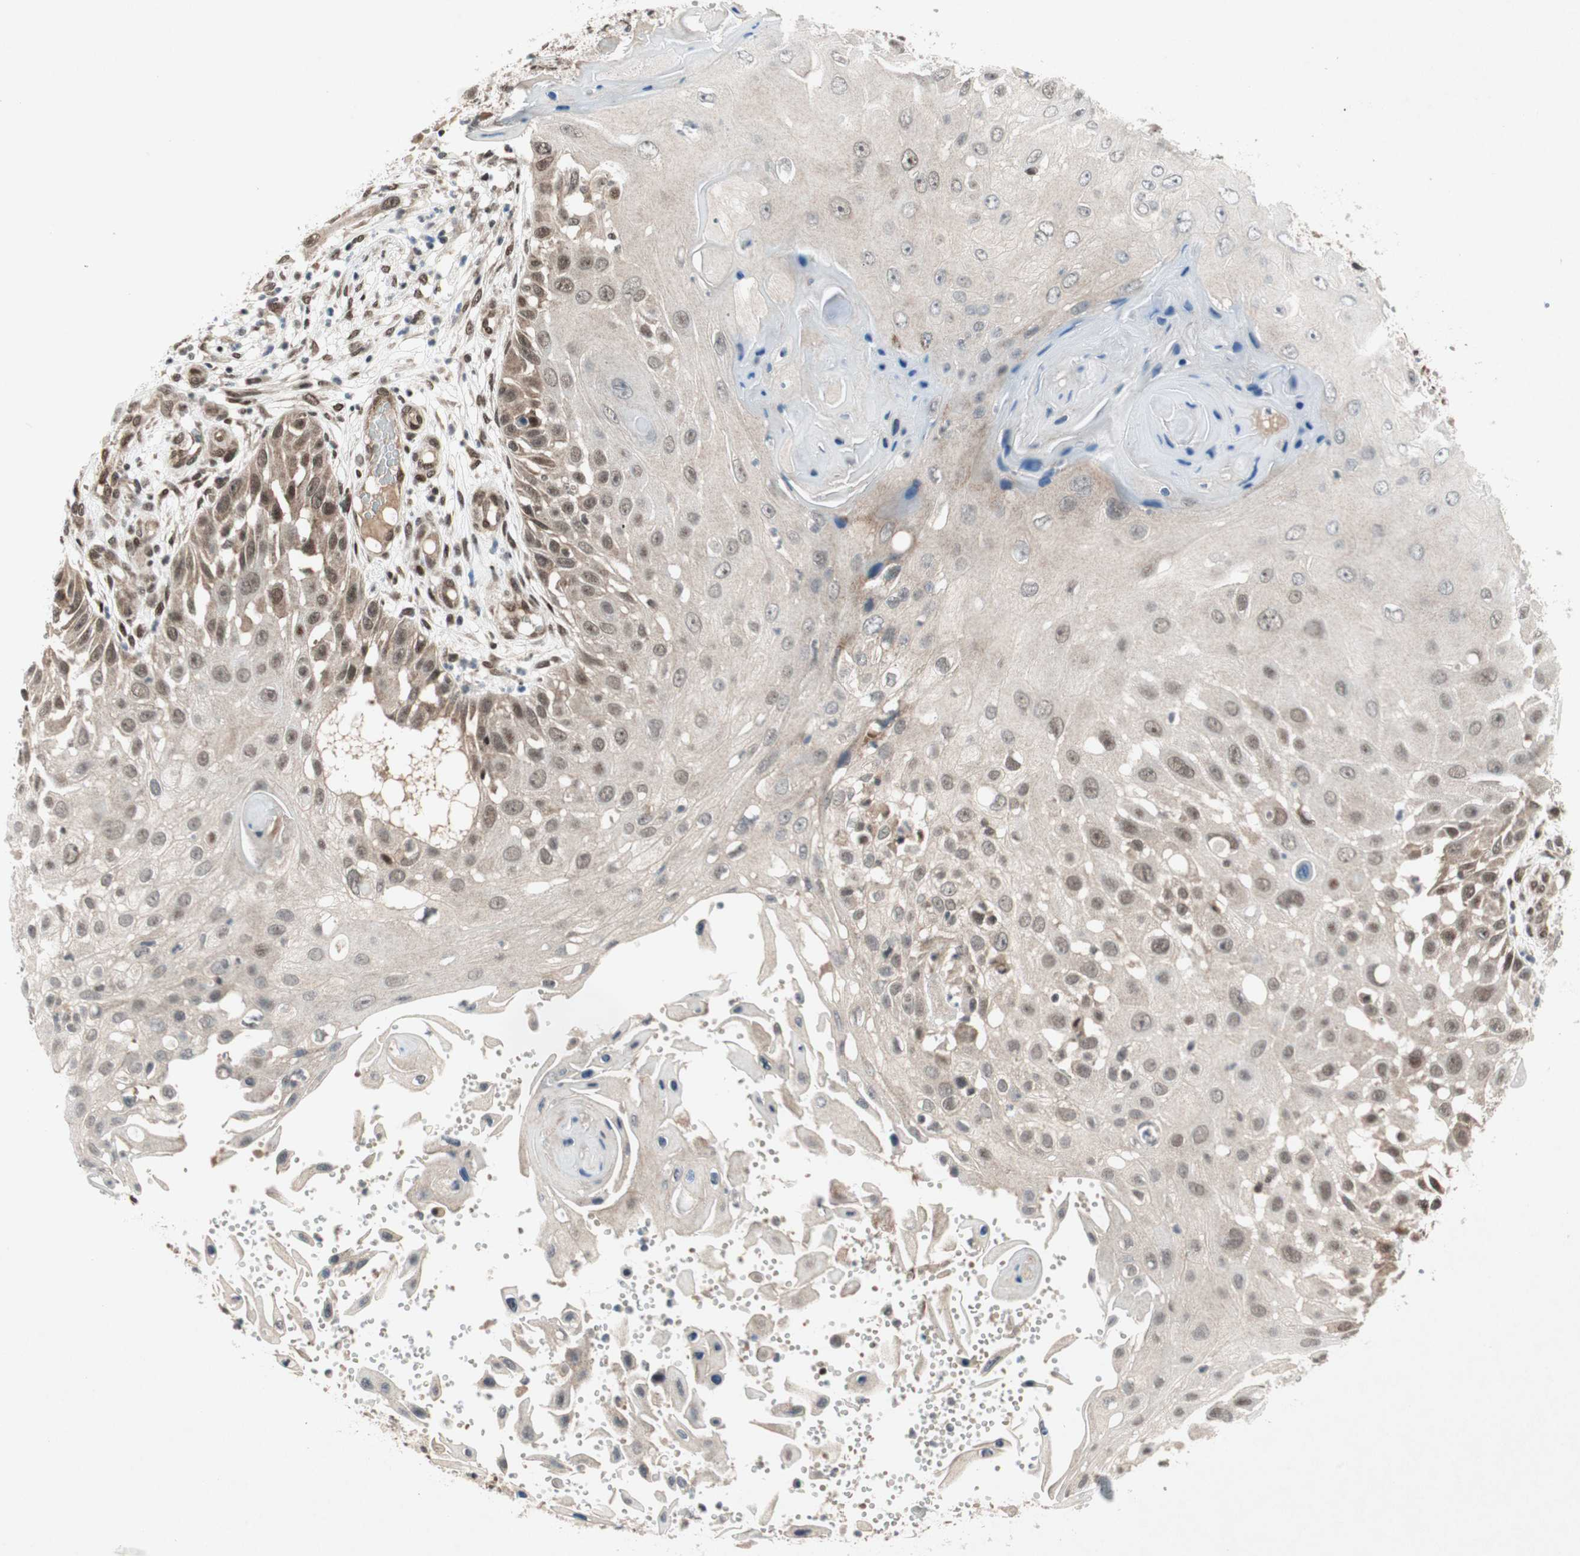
{"staining": {"intensity": "moderate", "quantity": "25%-75%", "location": "nuclear"}, "tissue": "skin cancer", "cell_type": "Tumor cells", "image_type": "cancer", "snomed": [{"axis": "morphology", "description": "Squamous cell carcinoma, NOS"}, {"axis": "topography", "description": "Skin"}], "caption": "An immunohistochemistry image of neoplastic tissue is shown. Protein staining in brown shows moderate nuclear positivity in squamous cell carcinoma (skin) within tumor cells.", "gene": "TCF12", "patient": {"sex": "female", "age": 44}}